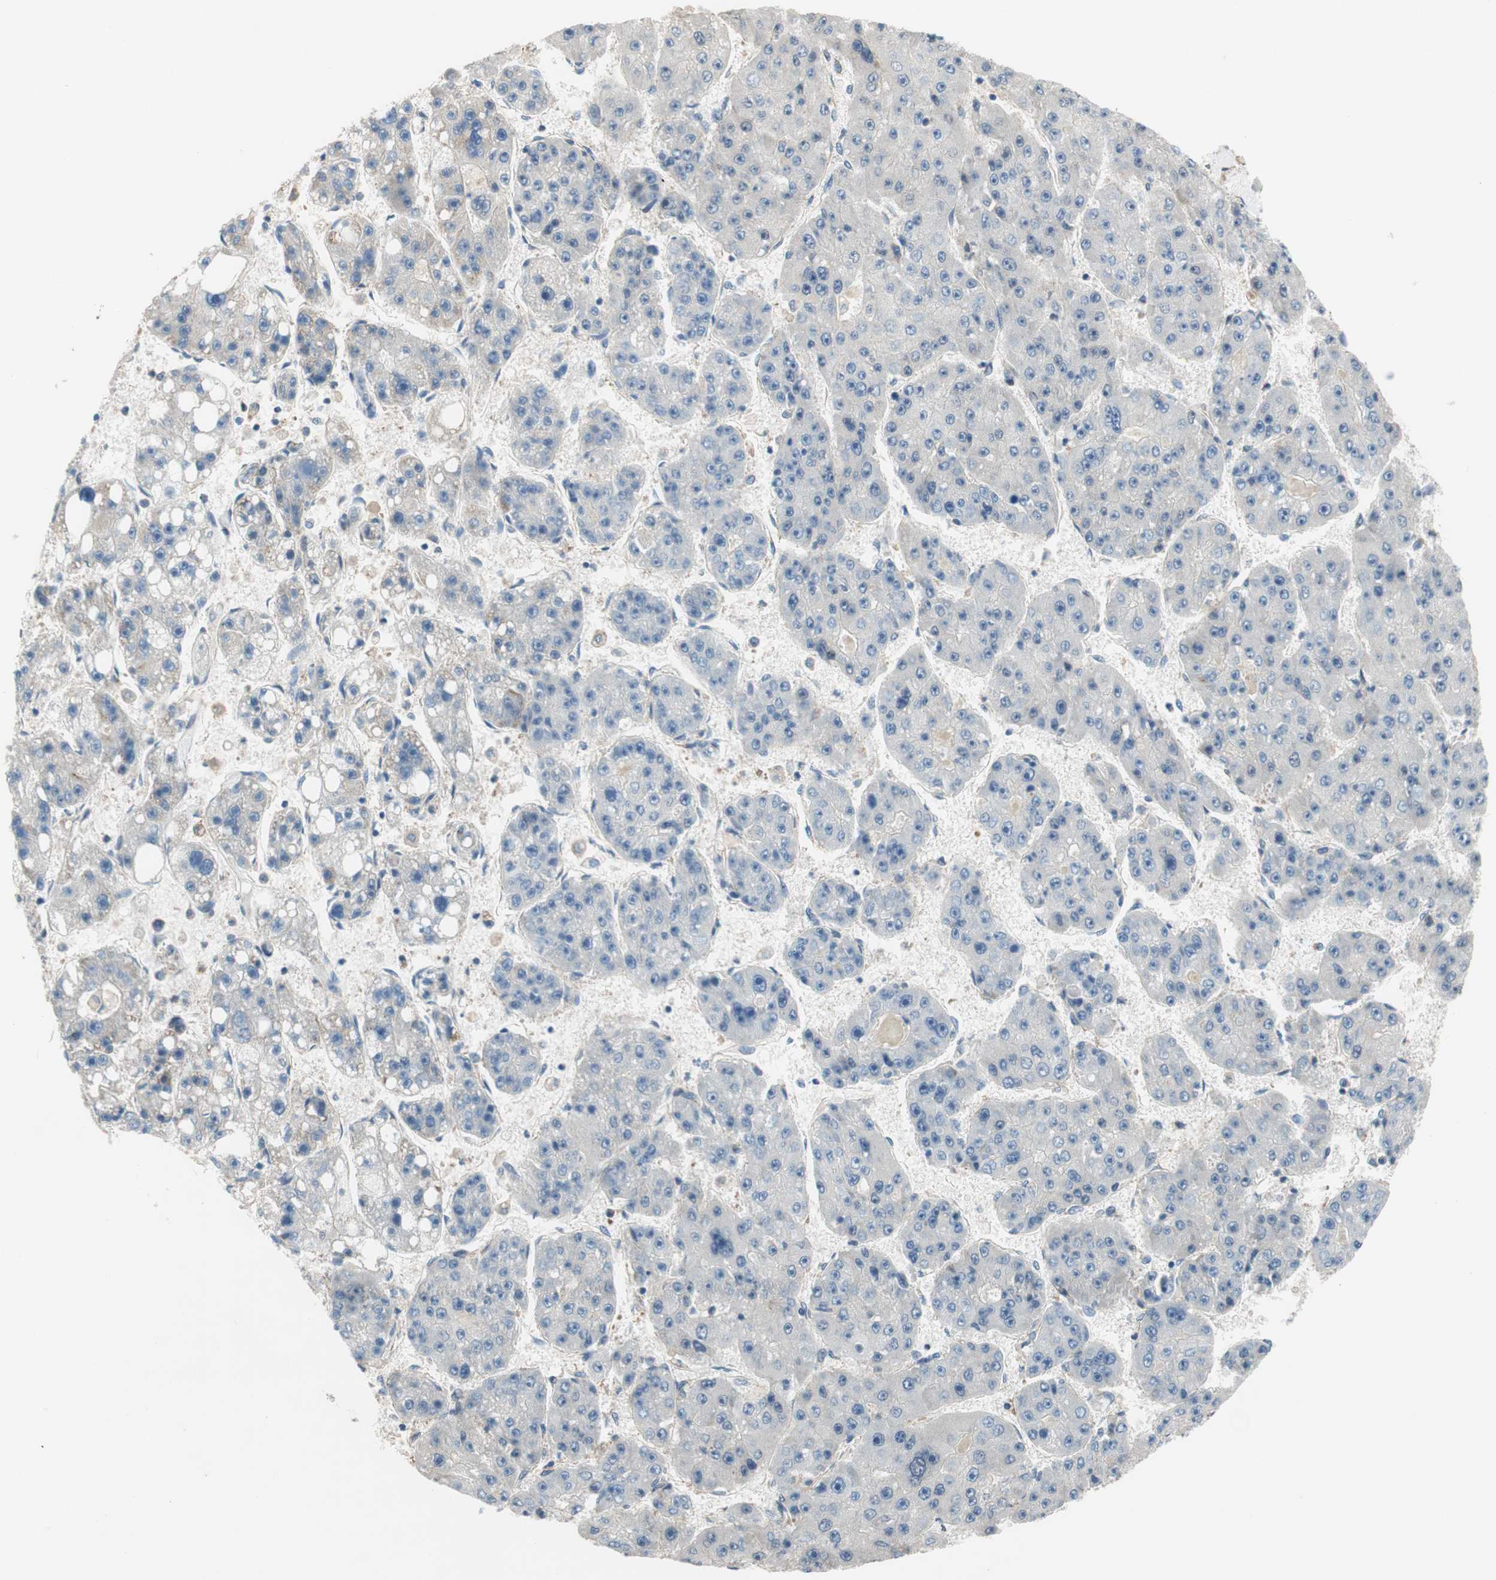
{"staining": {"intensity": "negative", "quantity": "none", "location": "none"}, "tissue": "liver cancer", "cell_type": "Tumor cells", "image_type": "cancer", "snomed": [{"axis": "morphology", "description": "Carcinoma, Hepatocellular, NOS"}, {"axis": "topography", "description": "Liver"}], "caption": "The immunohistochemistry (IHC) histopathology image has no significant positivity in tumor cells of liver cancer tissue. The staining was performed using DAB (3,3'-diaminobenzidine) to visualize the protein expression in brown, while the nuclei were stained in blue with hematoxylin (Magnification: 20x).", "gene": "CALML3", "patient": {"sex": "female", "age": 61}}